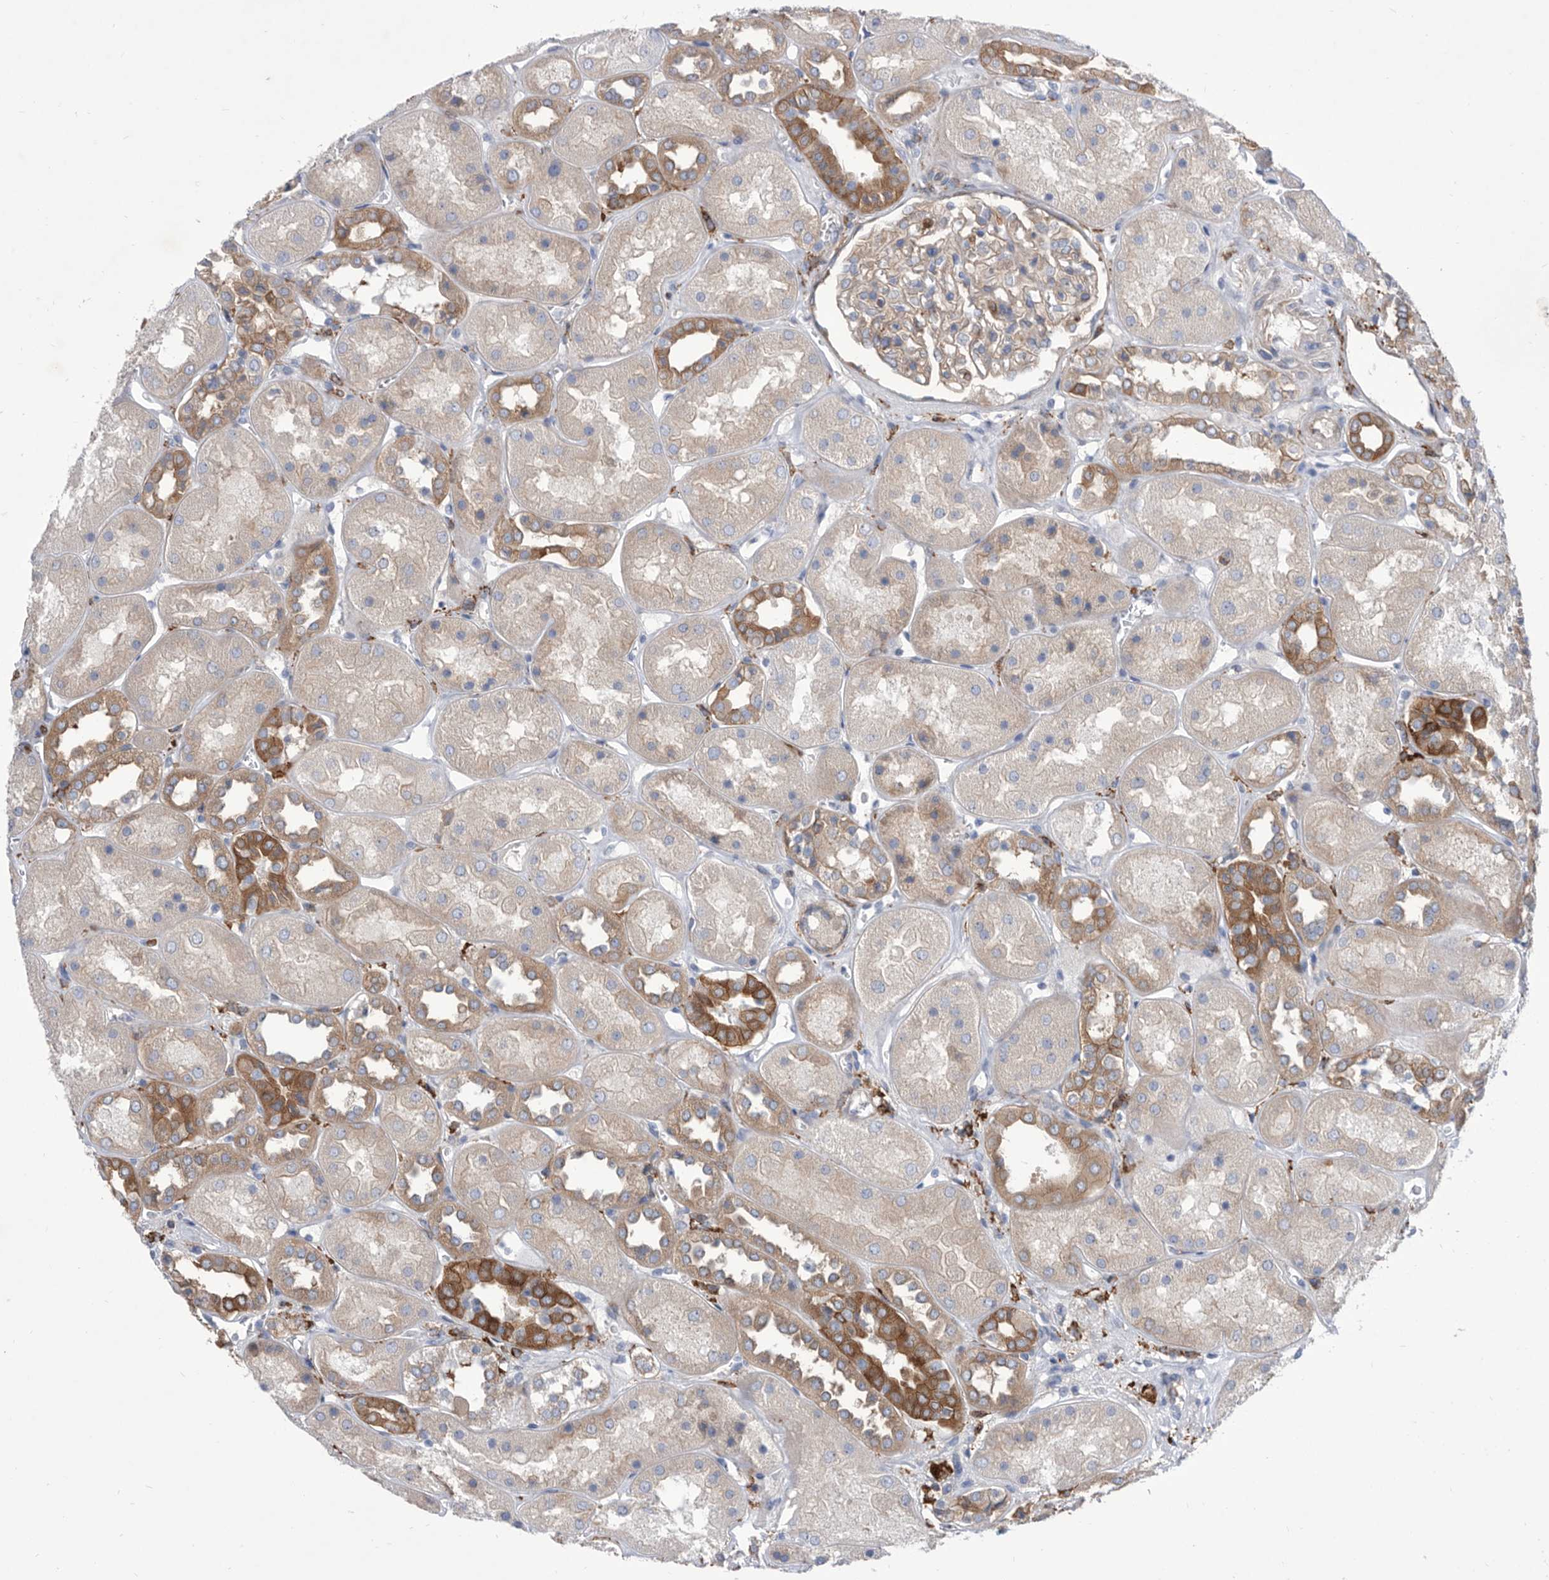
{"staining": {"intensity": "weak", "quantity": "25%-75%", "location": "cytoplasmic/membranous"}, "tissue": "kidney", "cell_type": "Cells in glomeruli", "image_type": "normal", "snomed": [{"axis": "morphology", "description": "Normal tissue, NOS"}, {"axis": "topography", "description": "Kidney"}], "caption": "Kidney stained with IHC demonstrates weak cytoplasmic/membranous staining in about 25%-75% of cells in glomeruli.", "gene": "SMG7", "patient": {"sex": "male", "age": 70}}